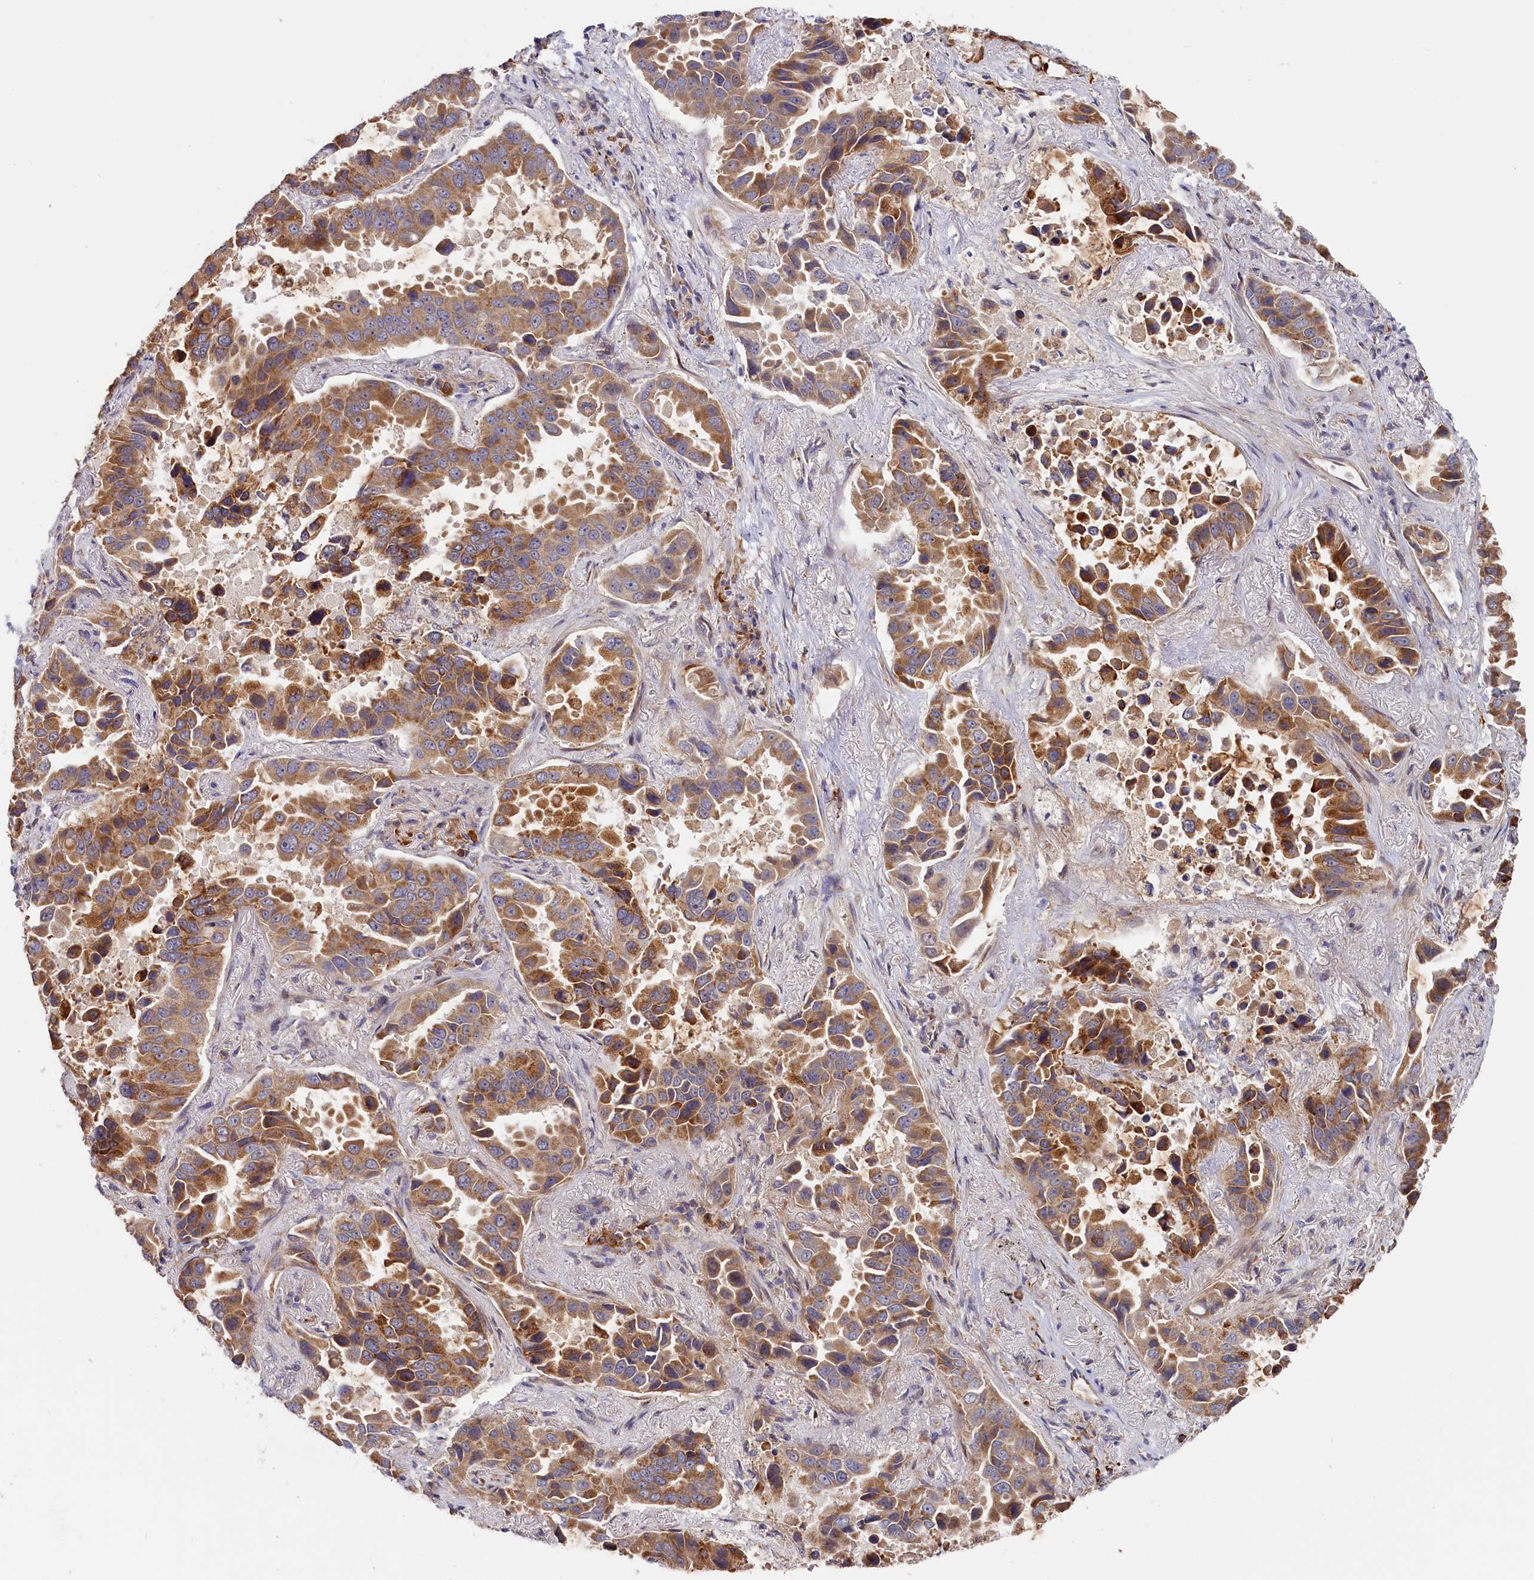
{"staining": {"intensity": "moderate", "quantity": ">75%", "location": "cytoplasmic/membranous"}, "tissue": "lung cancer", "cell_type": "Tumor cells", "image_type": "cancer", "snomed": [{"axis": "morphology", "description": "Adenocarcinoma, NOS"}, {"axis": "topography", "description": "Lung"}], "caption": "Human lung cancer (adenocarcinoma) stained with a protein marker demonstrates moderate staining in tumor cells.", "gene": "CEP44", "patient": {"sex": "male", "age": 64}}